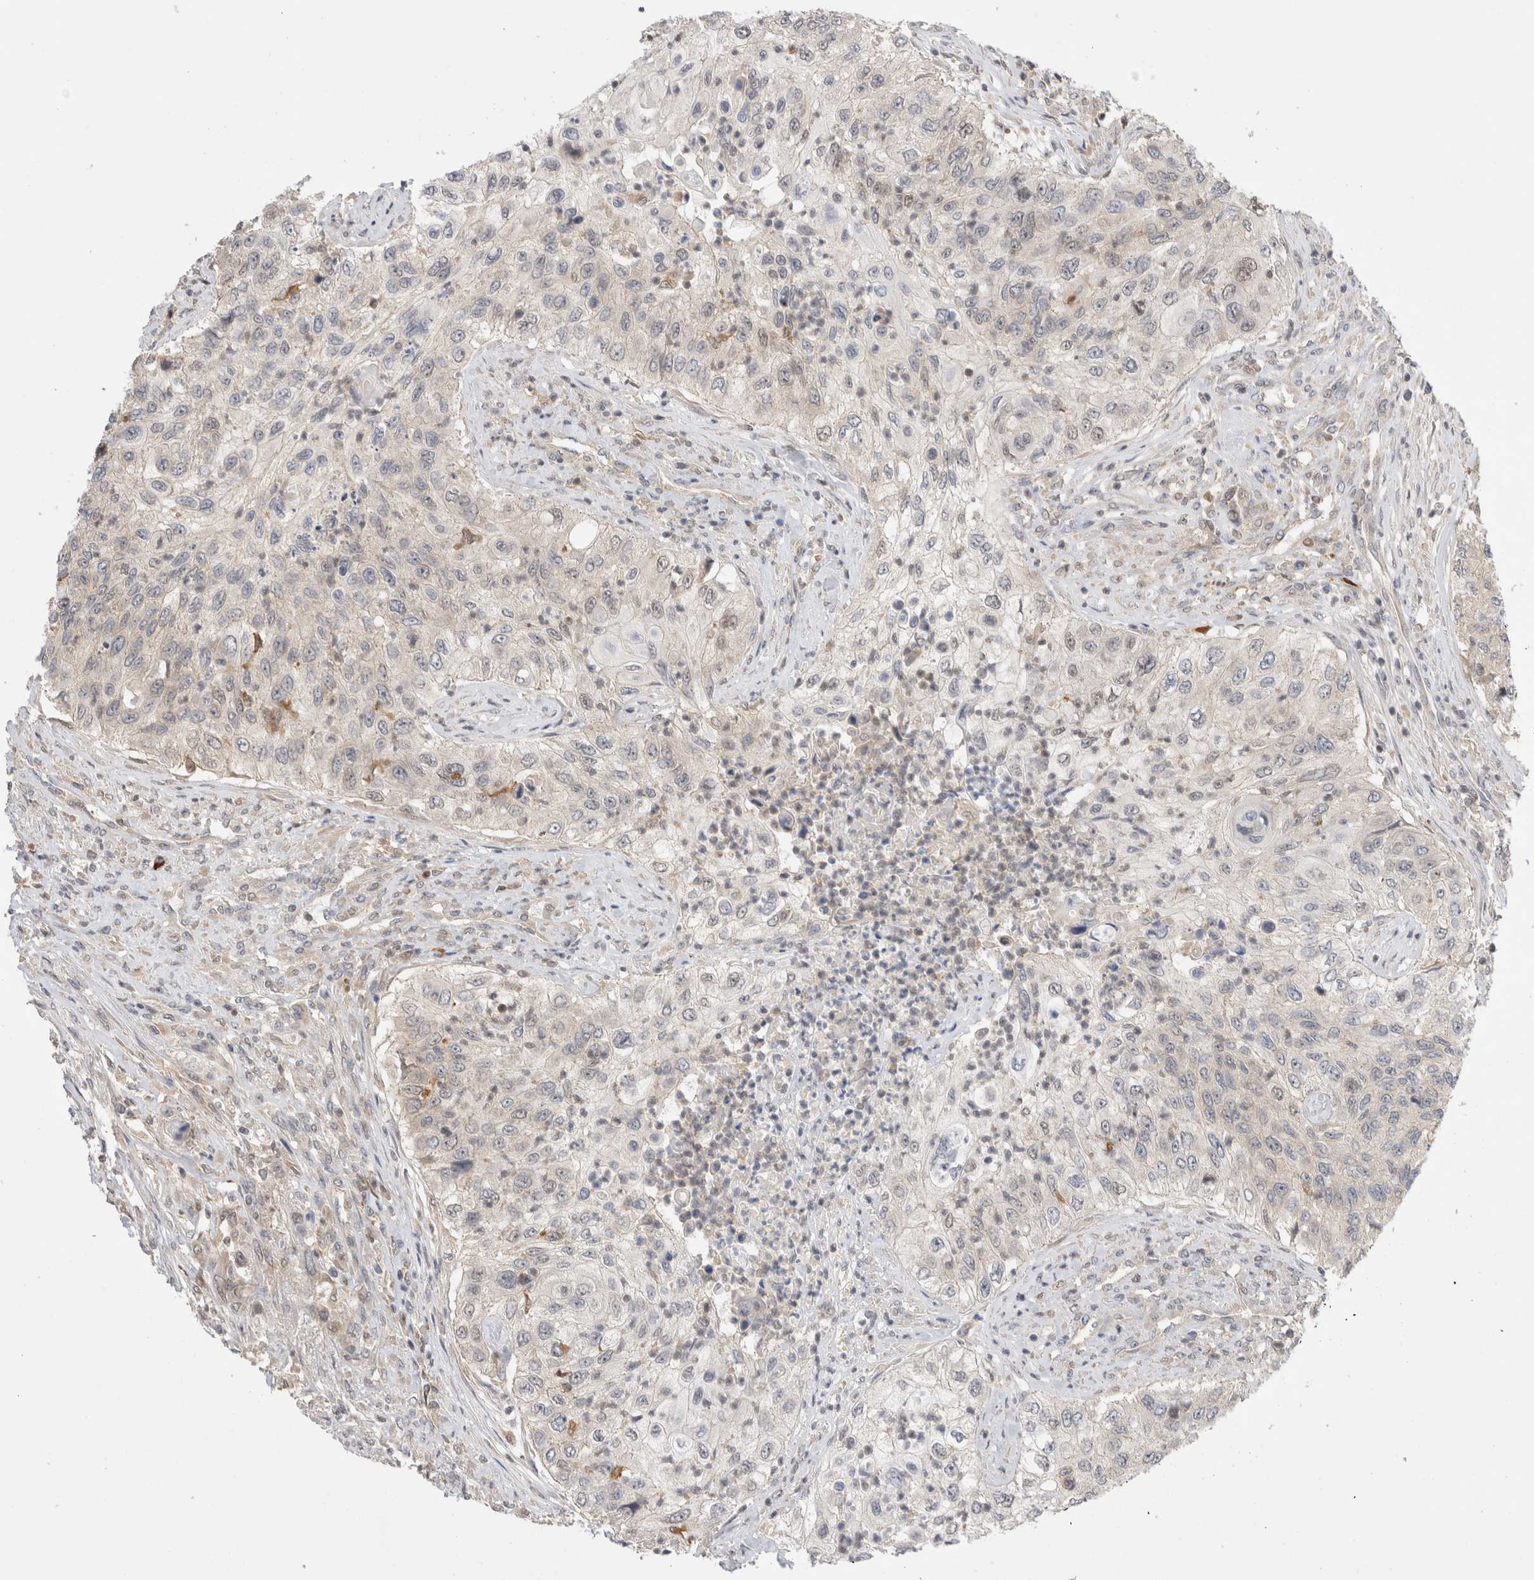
{"staining": {"intensity": "negative", "quantity": "none", "location": "none"}, "tissue": "urothelial cancer", "cell_type": "Tumor cells", "image_type": "cancer", "snomed": [{"axis": "morphology", "description": "Urothelial carcinoma, High grade"}, {"axis": "topography", "description": "Urinary bladder"}], "caption": "An image of human urothelial cancer is negative for staining in tumor cells.", "gene": "NFKB1", "patient": {"sex": "female", "age": 60}}